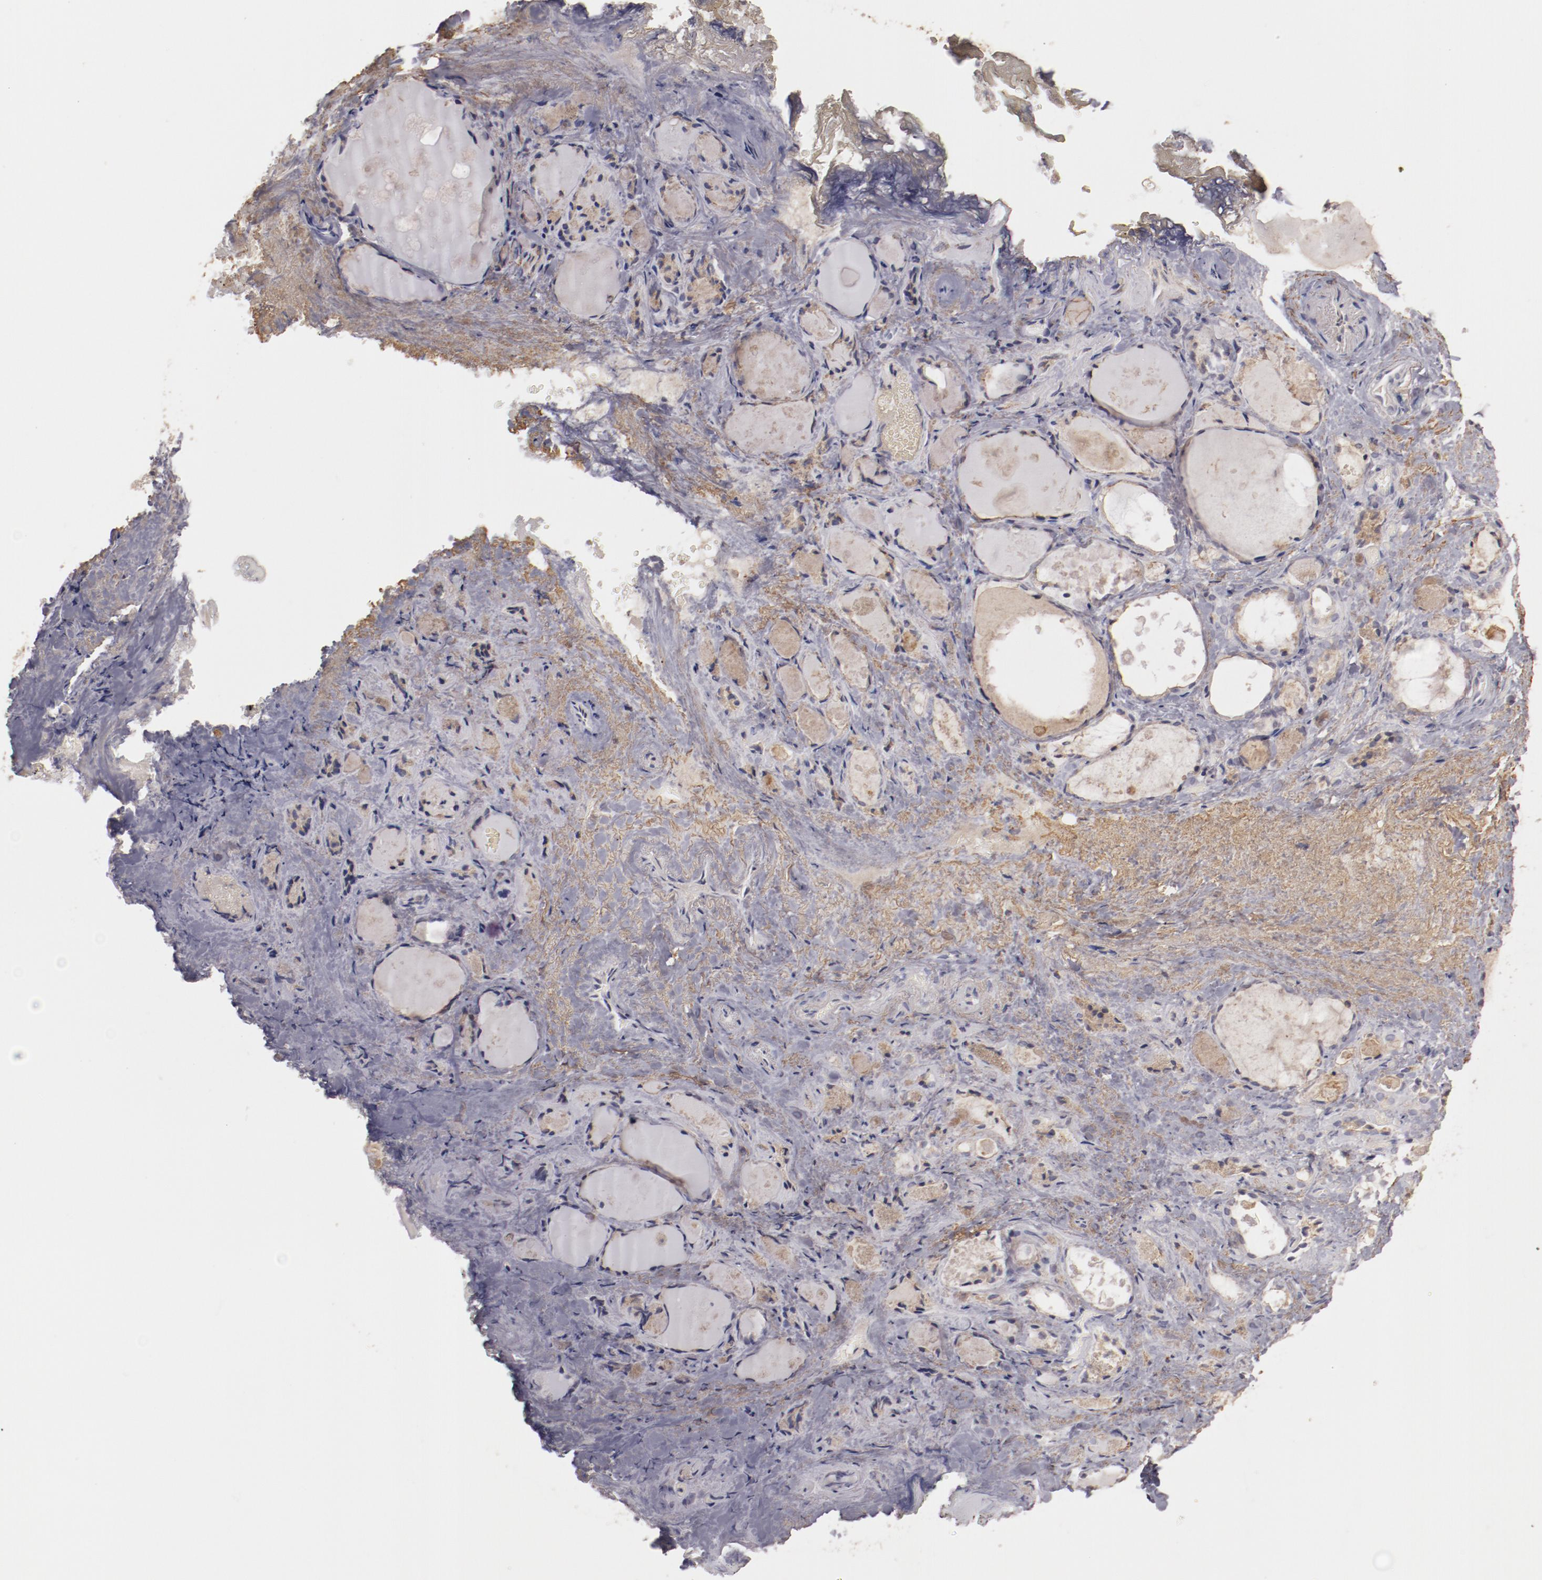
{"staining": {"intensity": "weak", "quantity": "<25%", "location": "cytoplasmic/membranous"}, "tissue": "thyroid gland", "cell_type": "Glandular cells", "image_type": "normal", "snomed": [{"axis": "morphology", "description": "Normal tissue, NOS"}, {"axis": "topography", "description": "Thyroid gland"}], "caption": "Histopathology image shows no significant protein positivity in glandular cells of benign thyroid gland. (DAB (3,3'-diaminobenzidine) IHC with hematoxylin counter stain).", "gene": "MBL2", "patient": {"sex": "female", "age": 75}}